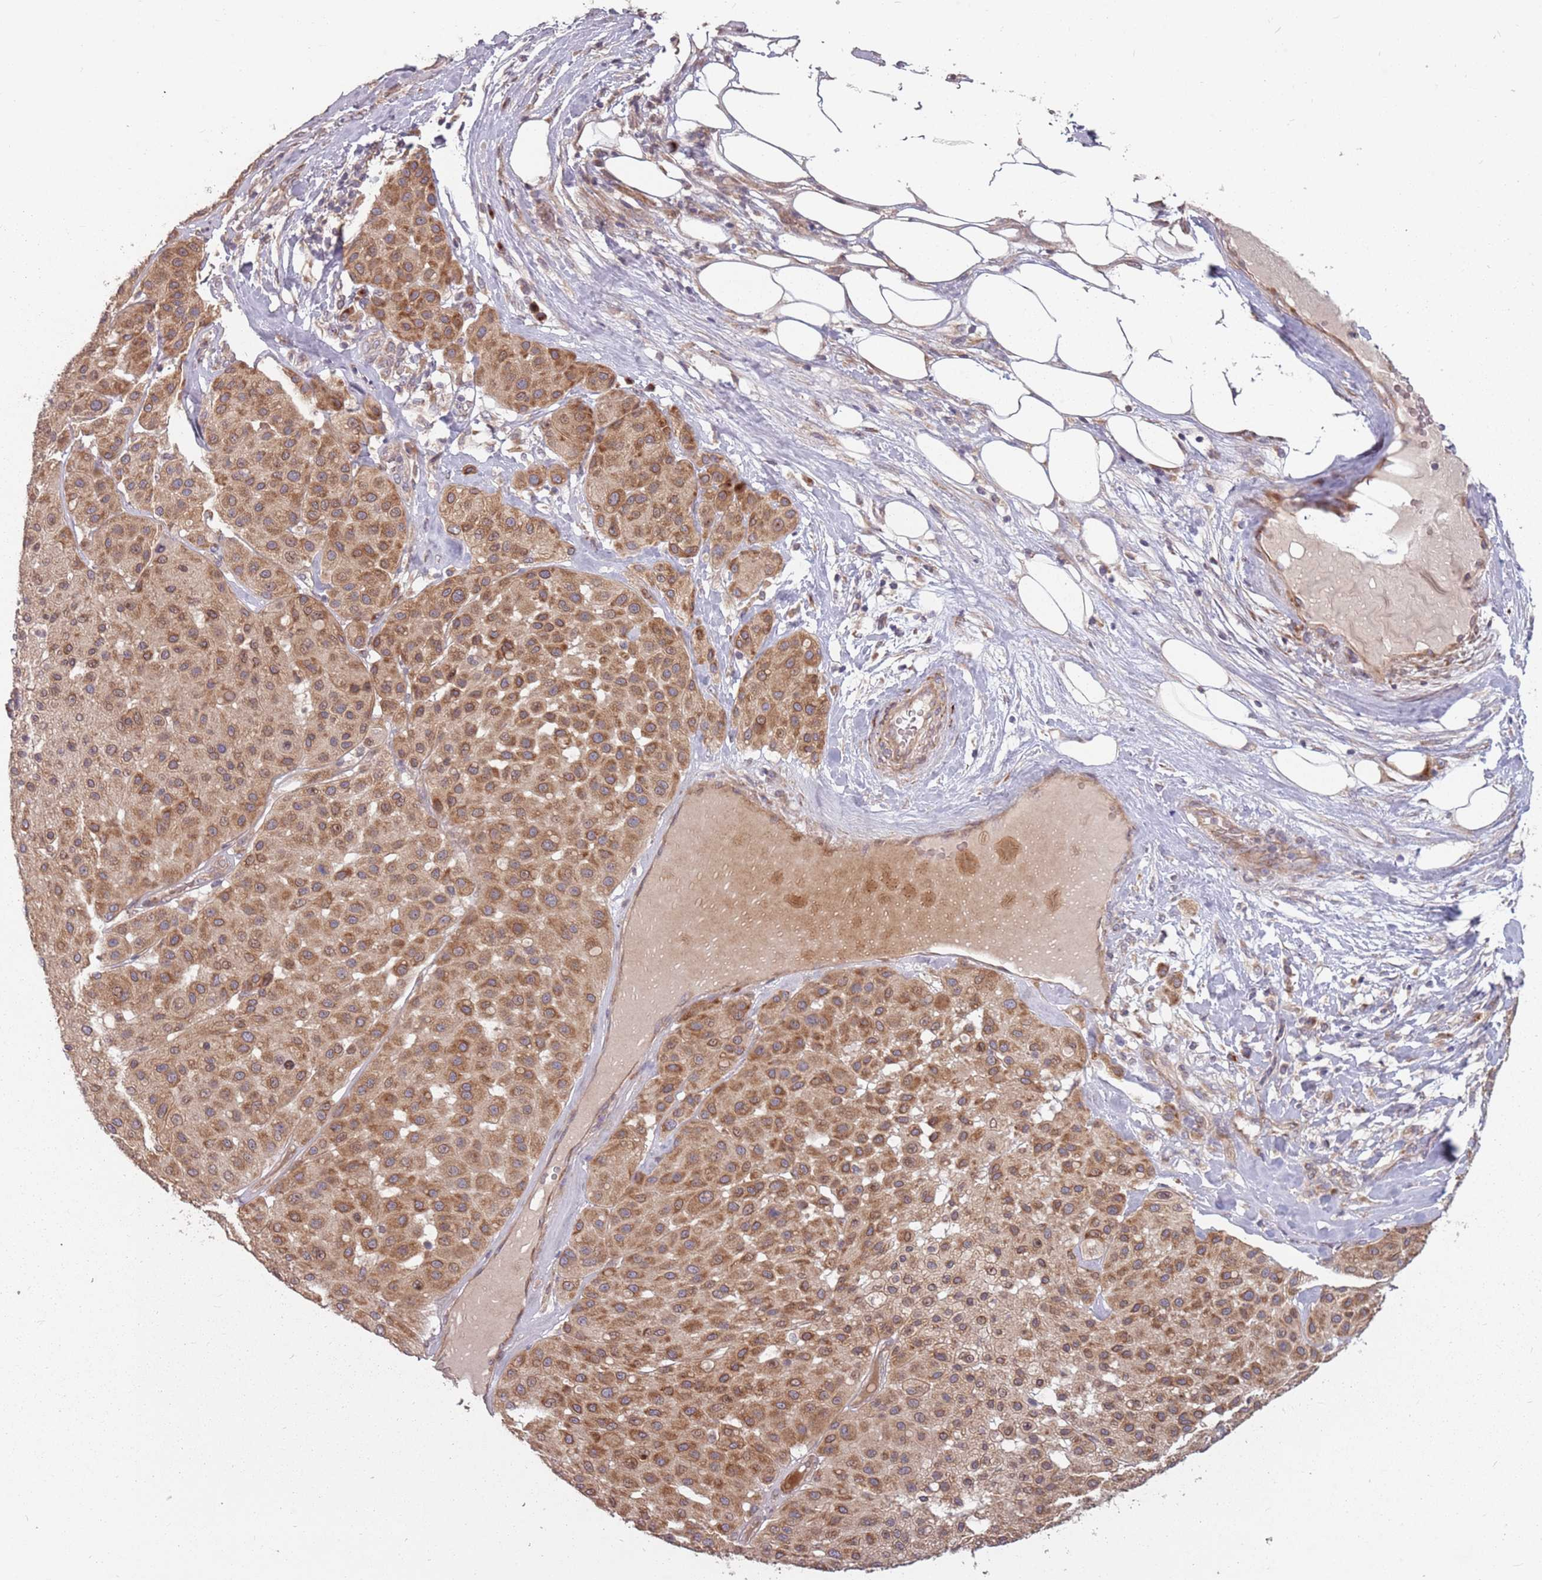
{"staining": {"intensity": "moderate", "quantity": ">75%", "location": "cytoplasmic/membranous"}, "tissue": "melanoma", "cell_type": "Tumor cells", "image_type": "cancer", "snomed": [{"axis": "morphology", "description": "Malignant melanoma, Metastatic site"}, {"axis": "topography", "description": "Smooth muscle"}], "caption": "Brown immunohistochemical staining in malignant melanoma (metastatic site) shows moderate cytoplasmic/membranous positivity in about >75% of tumor cells.", "gene": "PLD6", "patient": {"sex": "male", "age": 41}}